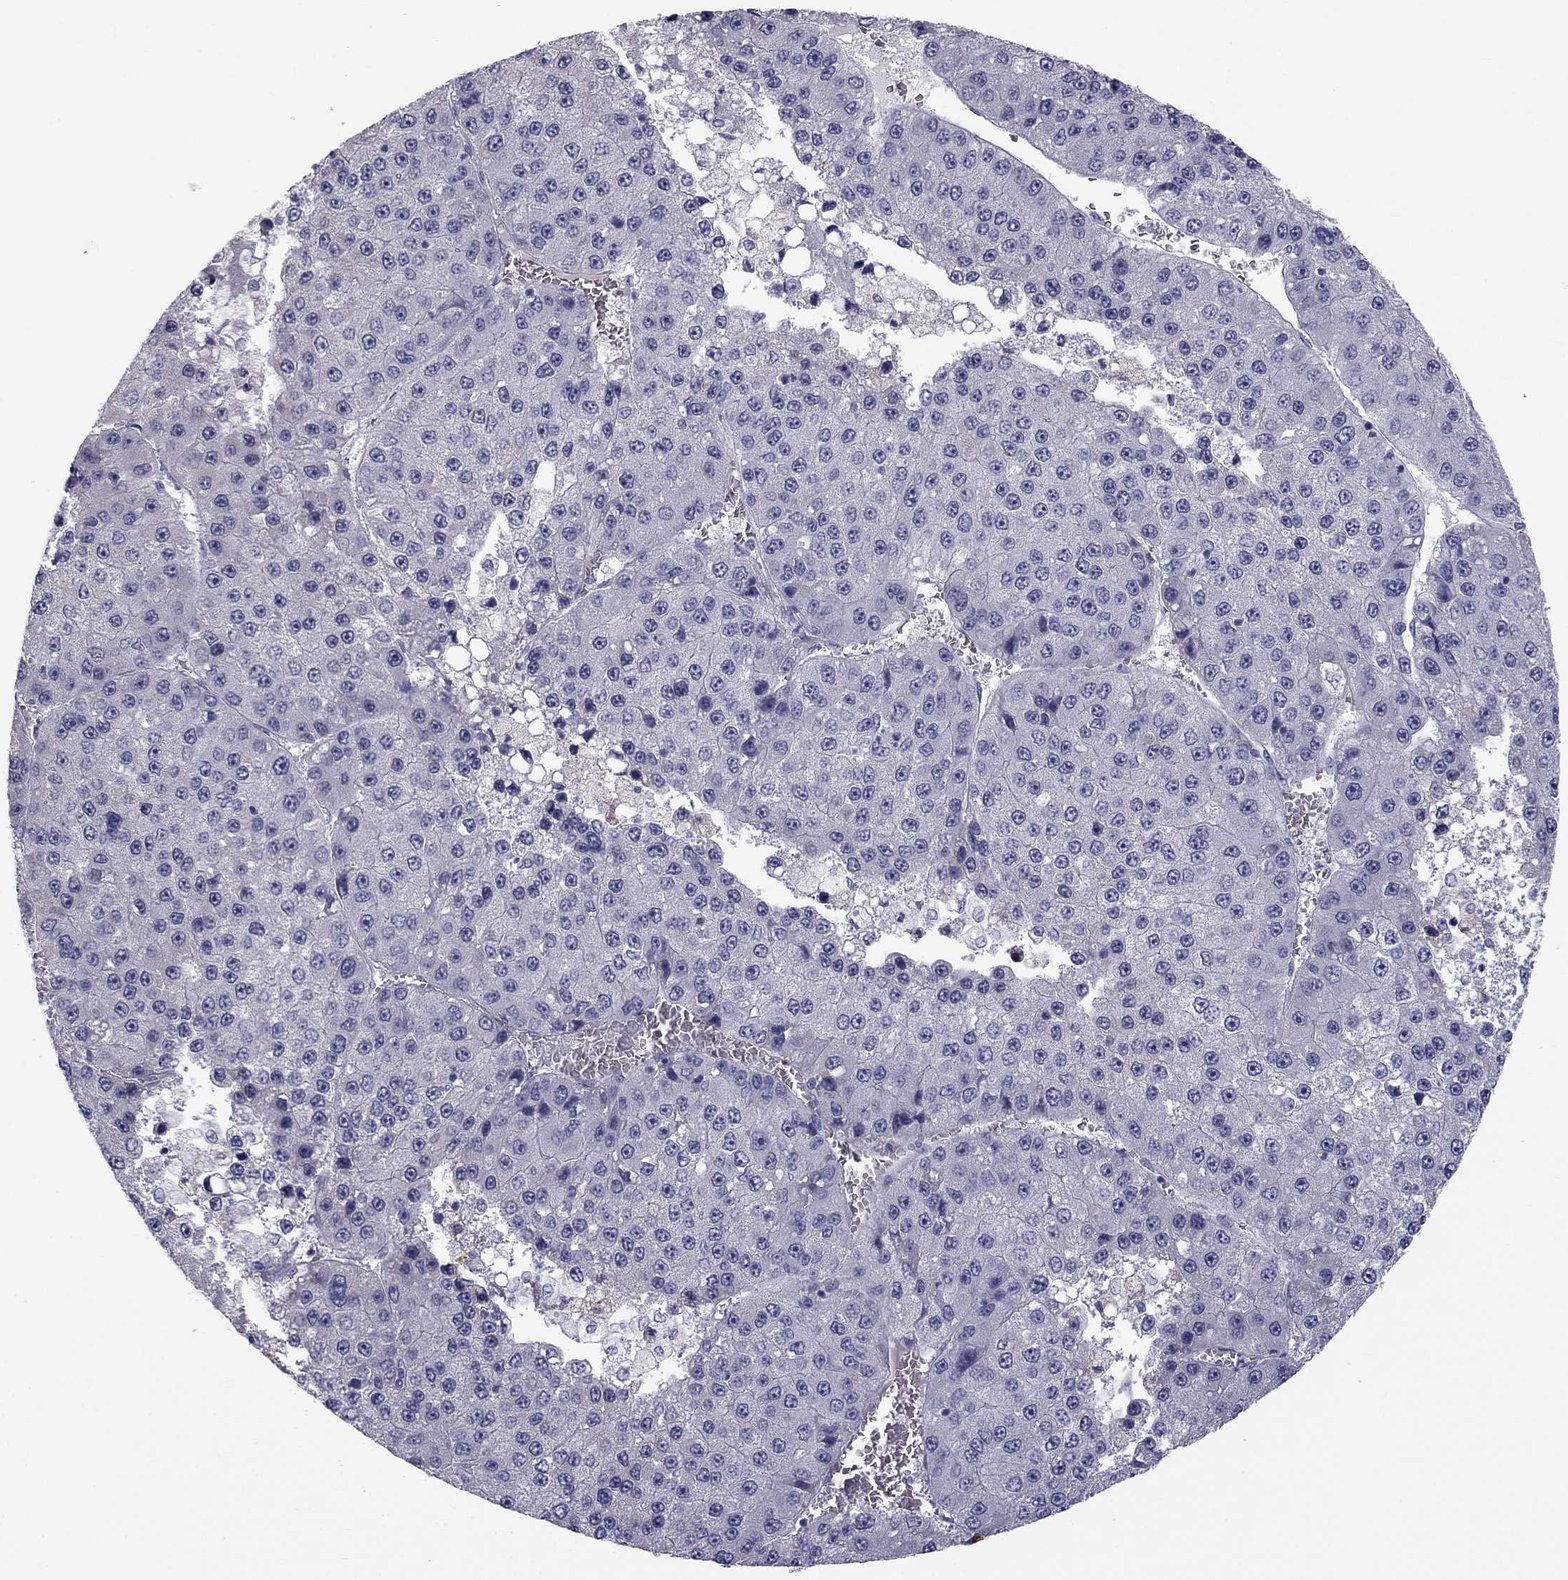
{"staining": {"intensity": "negative", "quantity": "none", "location": "none"}, "tissue": "liver cancer", "cell_type": "Tumor cells", "image_type": "cancer", "snomed": [{"axis": "morphology", "description": "Carcinoma, Hepatocellular, NOS"}, {"axis": "topography", "description": "Liver"}], "caption": "Liver hepatocellular carcinoma stained for a protein using IHC exhibits no staining tumor cells.", "gene": "CLPSL2", "patient": {"sex": "female", "age": 73}}